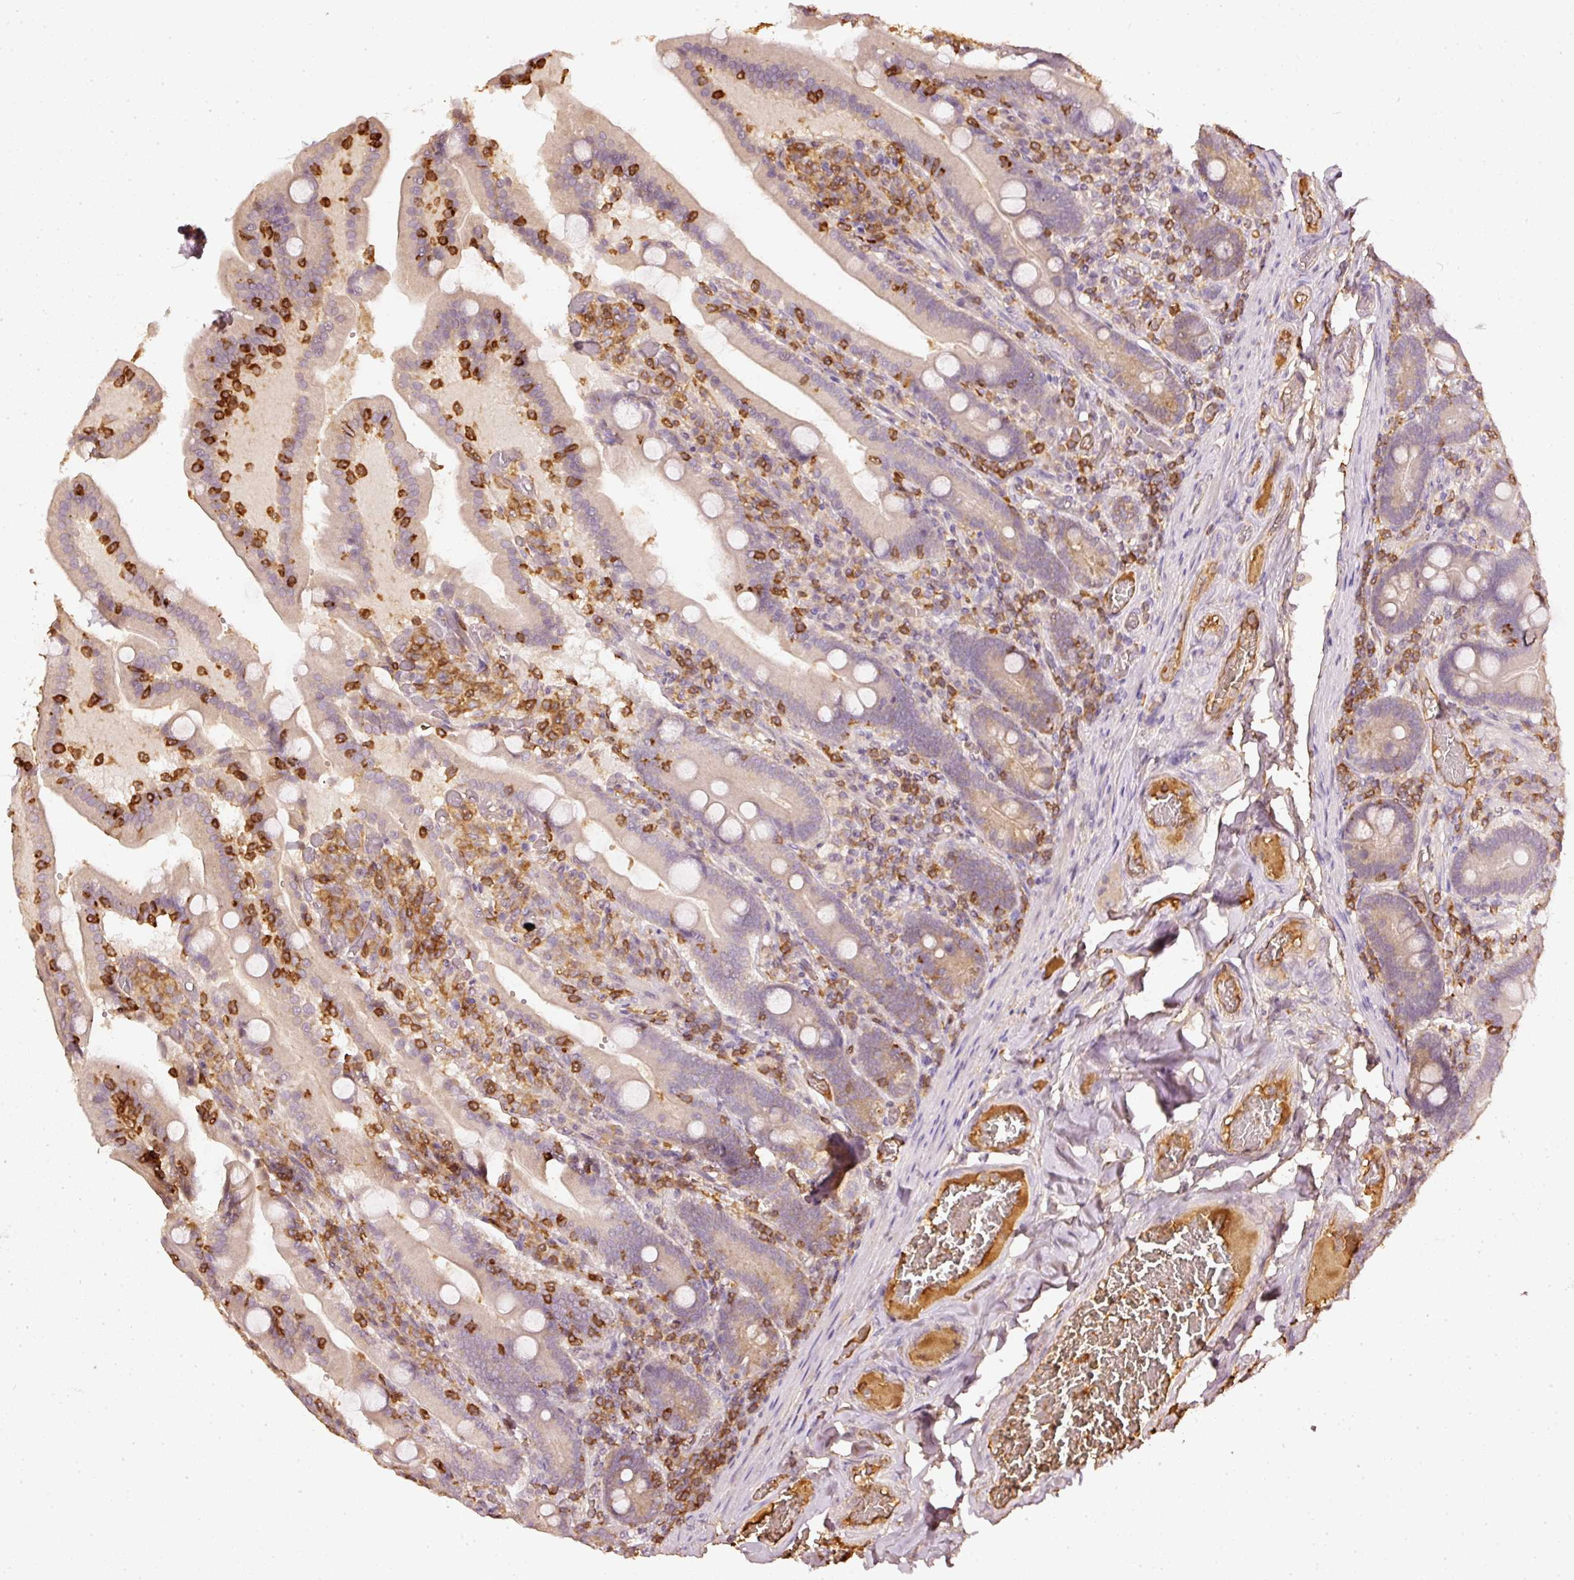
{"staining": {"intensity": "weak", "quantity": "25%-75%", "location": "cytoplasmic/membranous"}, "tissue": "duodenum", "cell_type": "Glandular cells", "image_type": "normal", "snomed": [{"axis": "morphology", "description": "Normal tissue, NOS"}, {"axis": "topography", "description": "Duodenum"}], "caption": "The micrograph exhibits staining of unremarkable duodenum, revealing weak cytoplasmic/membranous protein positivity (brown color) within glandular cells.", "gene": "EVL", "patient": {"sex": "female", "age": 62}}